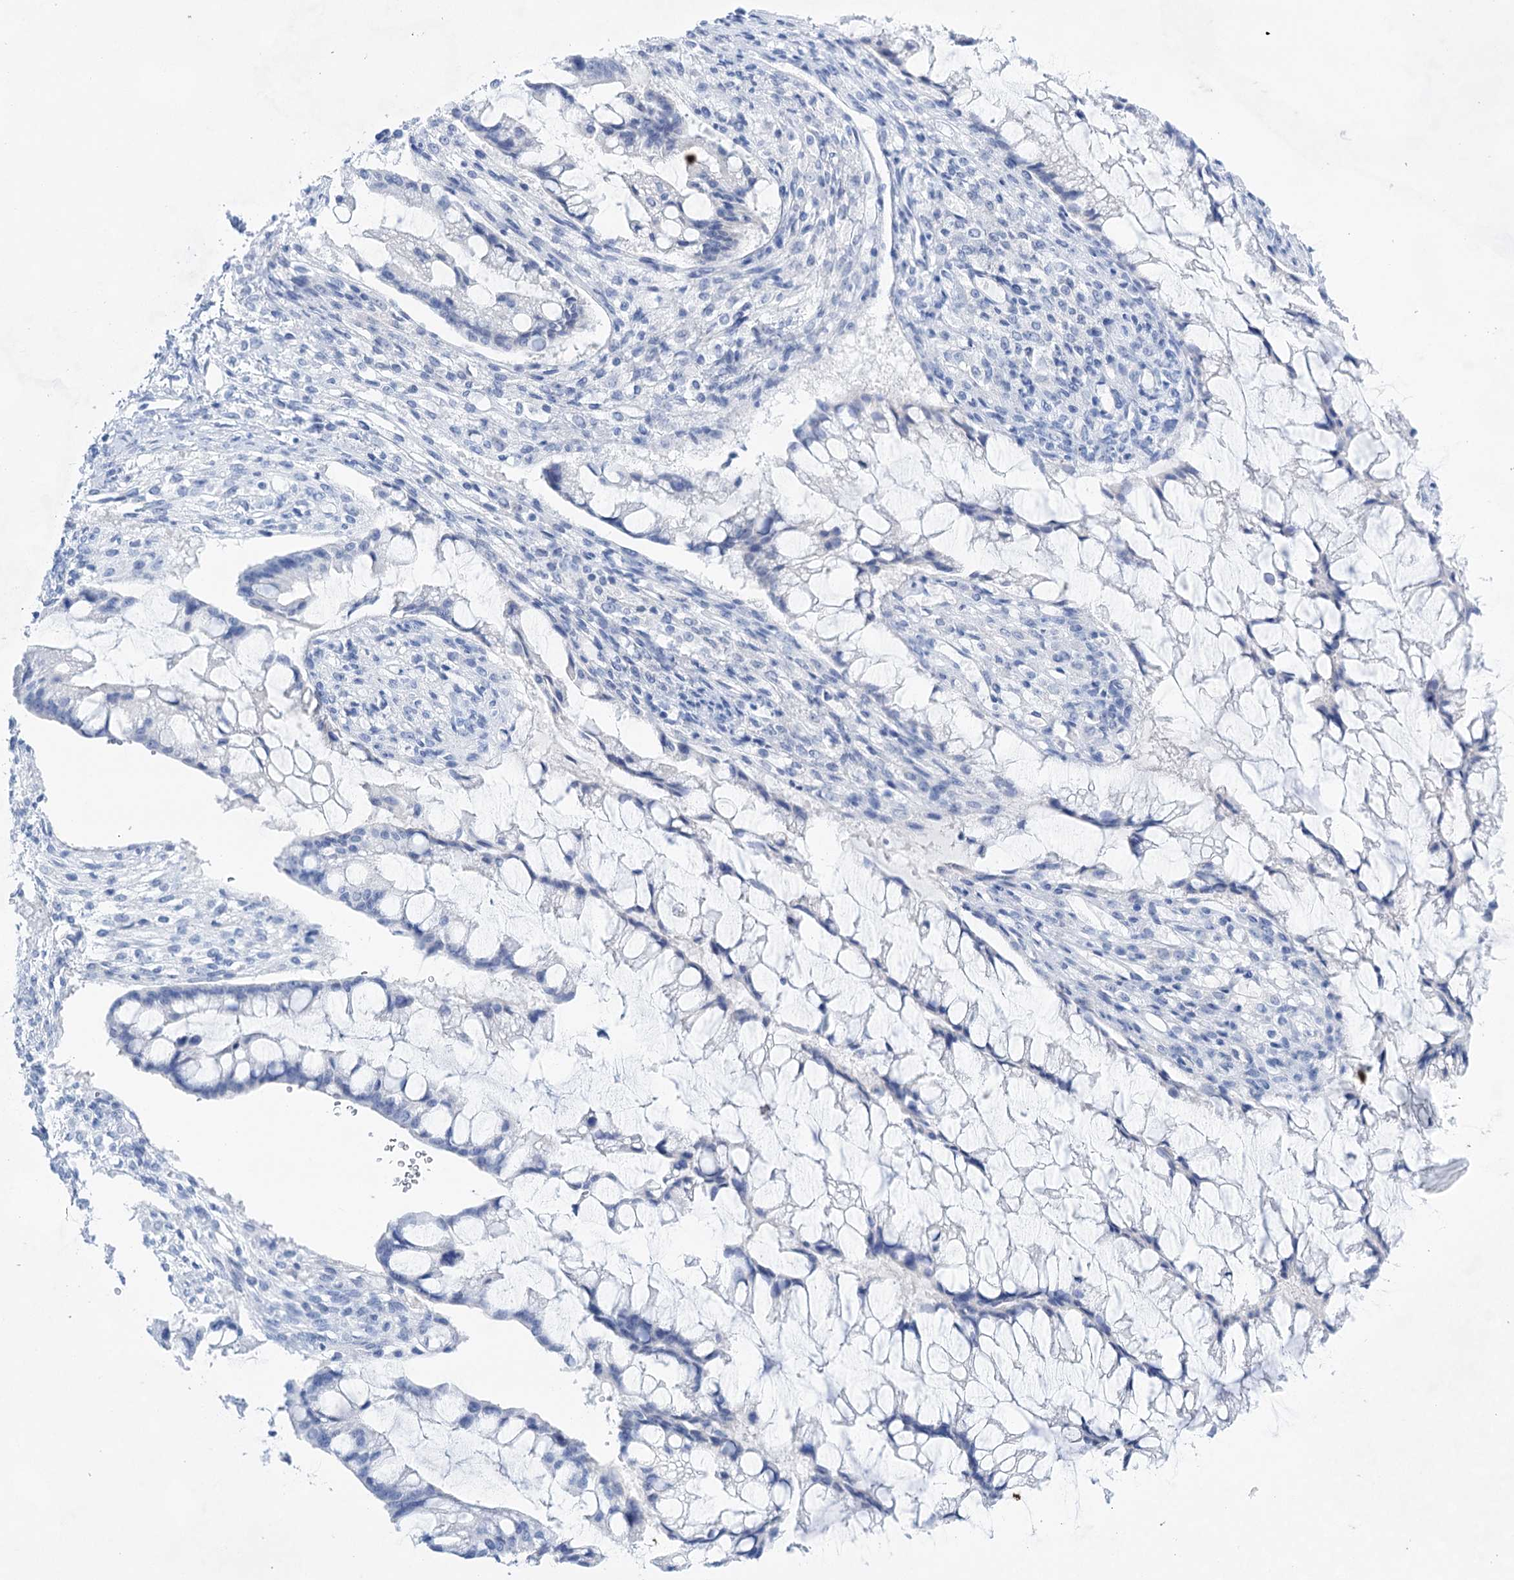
{"staining": {"intensity": "negative", "quantity": "none", "location": "none"}, "tissue": "ovarian cancer", "cell_type": "Tumor cells", "image_type": "cancer", "snomed": [{"axis": "morphology", "description": "Cystadenocarcinoma, mucinous, NOS"}, {"axis": "topography", "description": "Ovary"}], "caption": "Micrograph shows no protein positivity in tumor cells of ovarian cancer tissue.", "gene": "LALBA", "patient": {"sex": "female", "age": 73}}